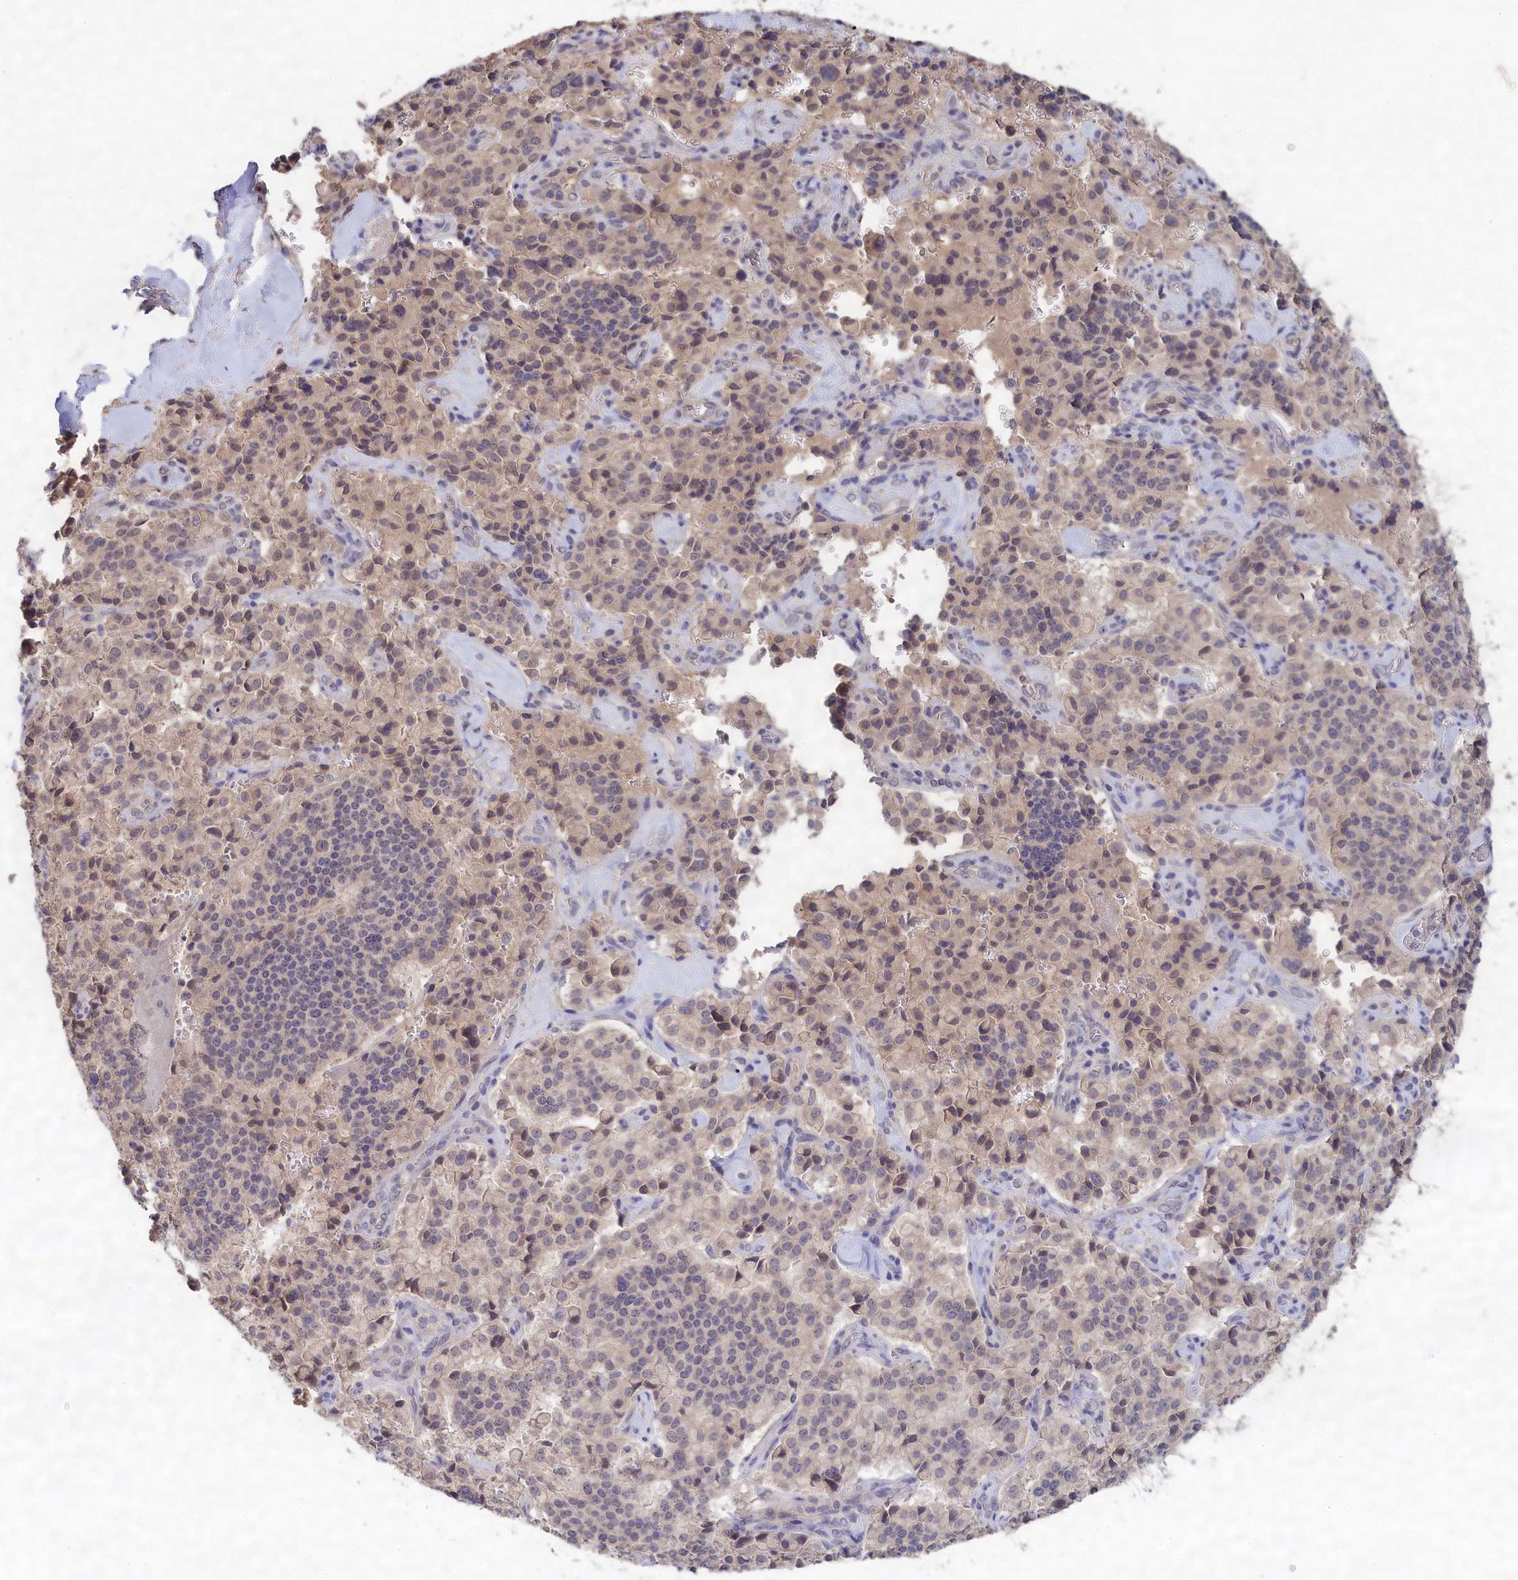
{"staining": {"intensity": "negative", "quantity": "none", "location": "none"}, "tissue": "pancreatic cancer", "cell_type": "Tumor cells", "image_type": "cancer", "snomed": [{"axis": "morphology", "description": "Adenocarcinoma, NOS"}, {"axis": "topography", "description": "Pancreas"}], "caption": "DAB immunohistochemical staining of adenocarcinoma (pancreatic) shows no significant staining in tumor cells.", "gene": "CELF5", "patient": {"sex": "male", "age": 65}}